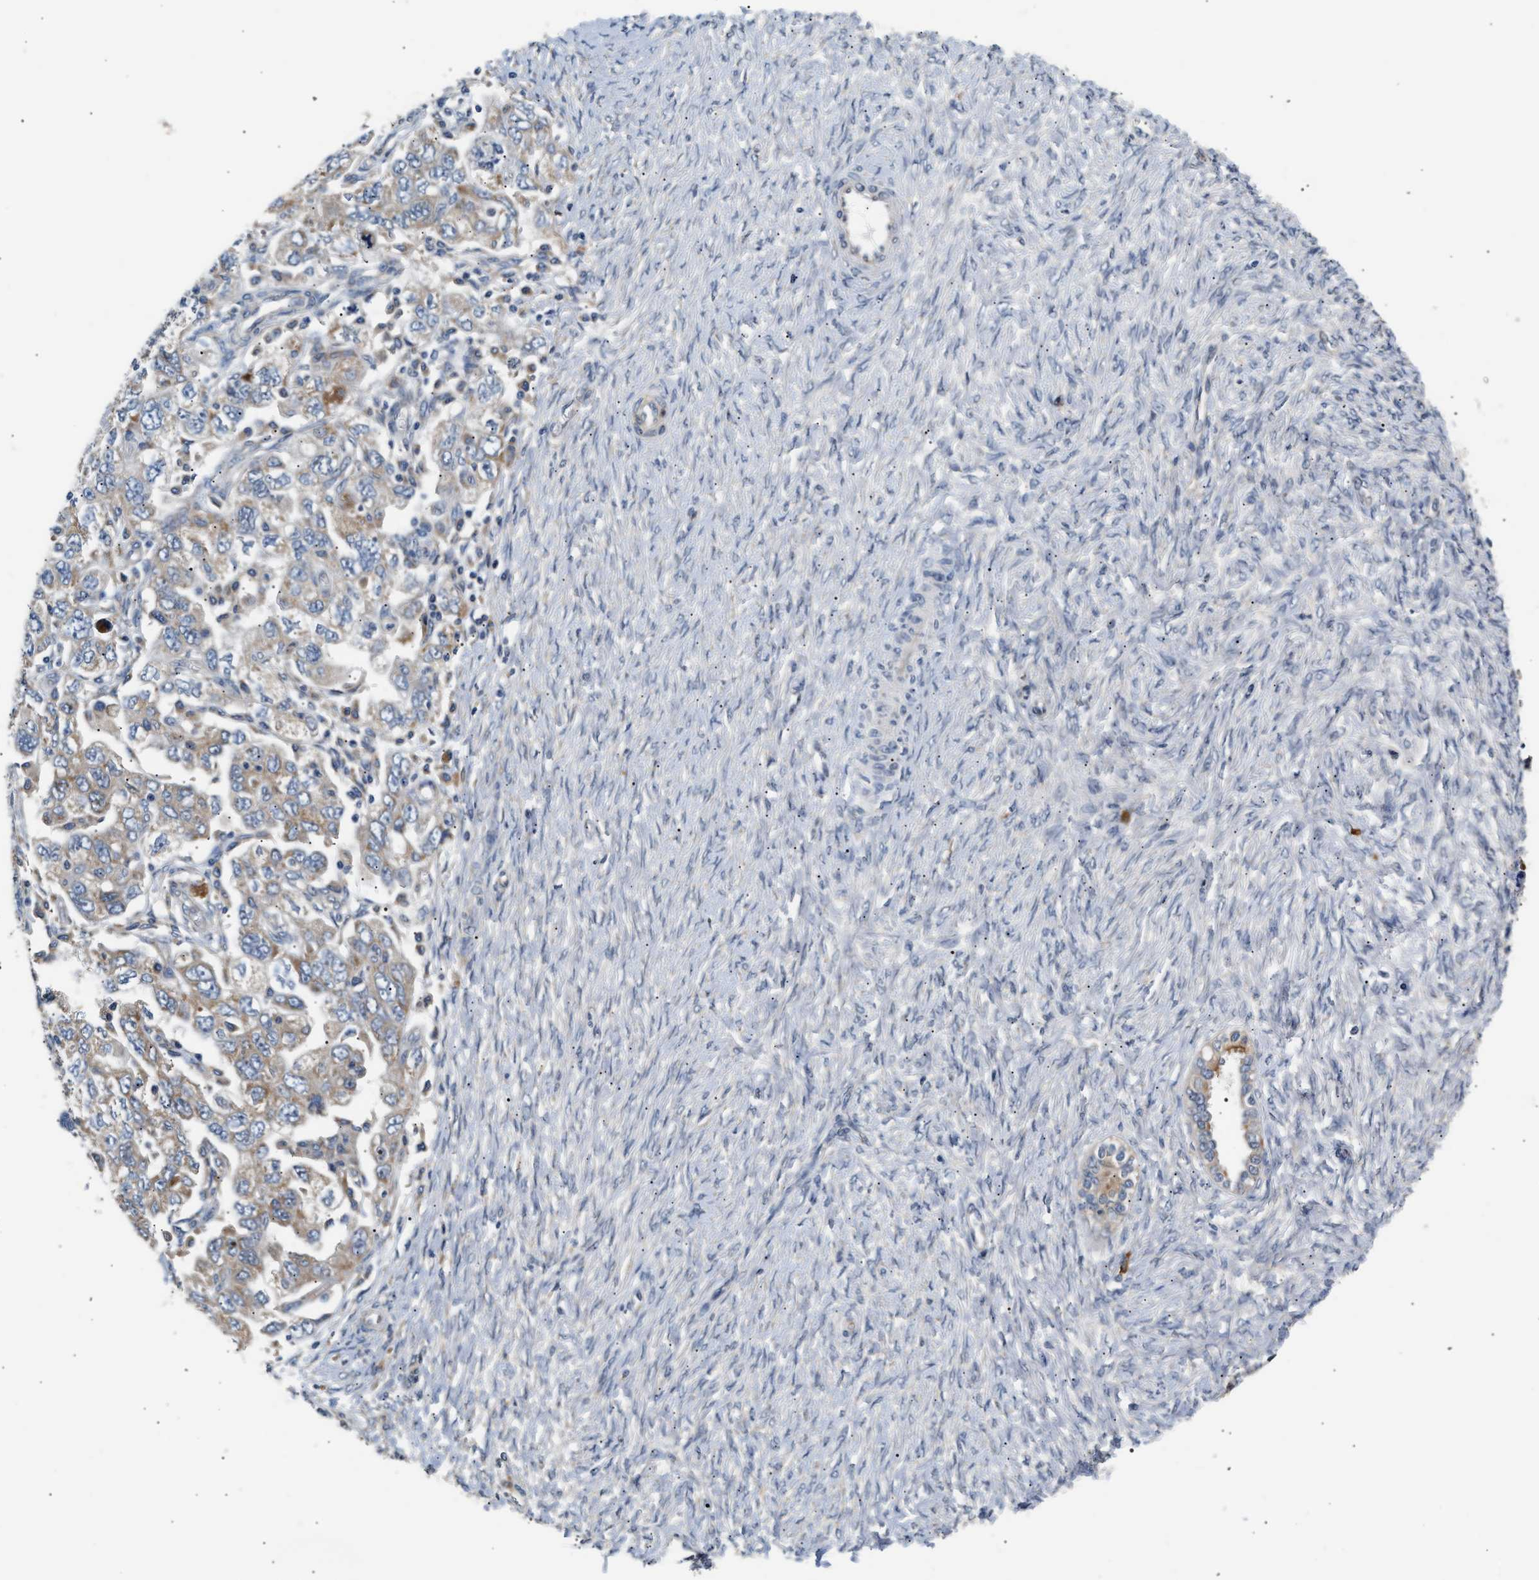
{"staining": {"intensity": "moderate", "quantity": ">75%", "location": "cytoplasmic/membranous"}, "tissue": "ovarian cancer", "cell_type": "Tumor cells", "image_type": "cancer", "snomed": [{"axis": "morphology", "description": "Carcinoma, NOS"}, {"axis": "morphology", "description": "Cystadenocarcinoma, serous, NOS"}, {"axis": "topography", "description": "Ovary"}], "caption": "A brown stain labels moderate cytoplasmic/membranous expression of a protein in human carcinoma (ovarian) tumor cells.", "gene": "IFT74", "patient": {"sex": "female", "age": 69}}